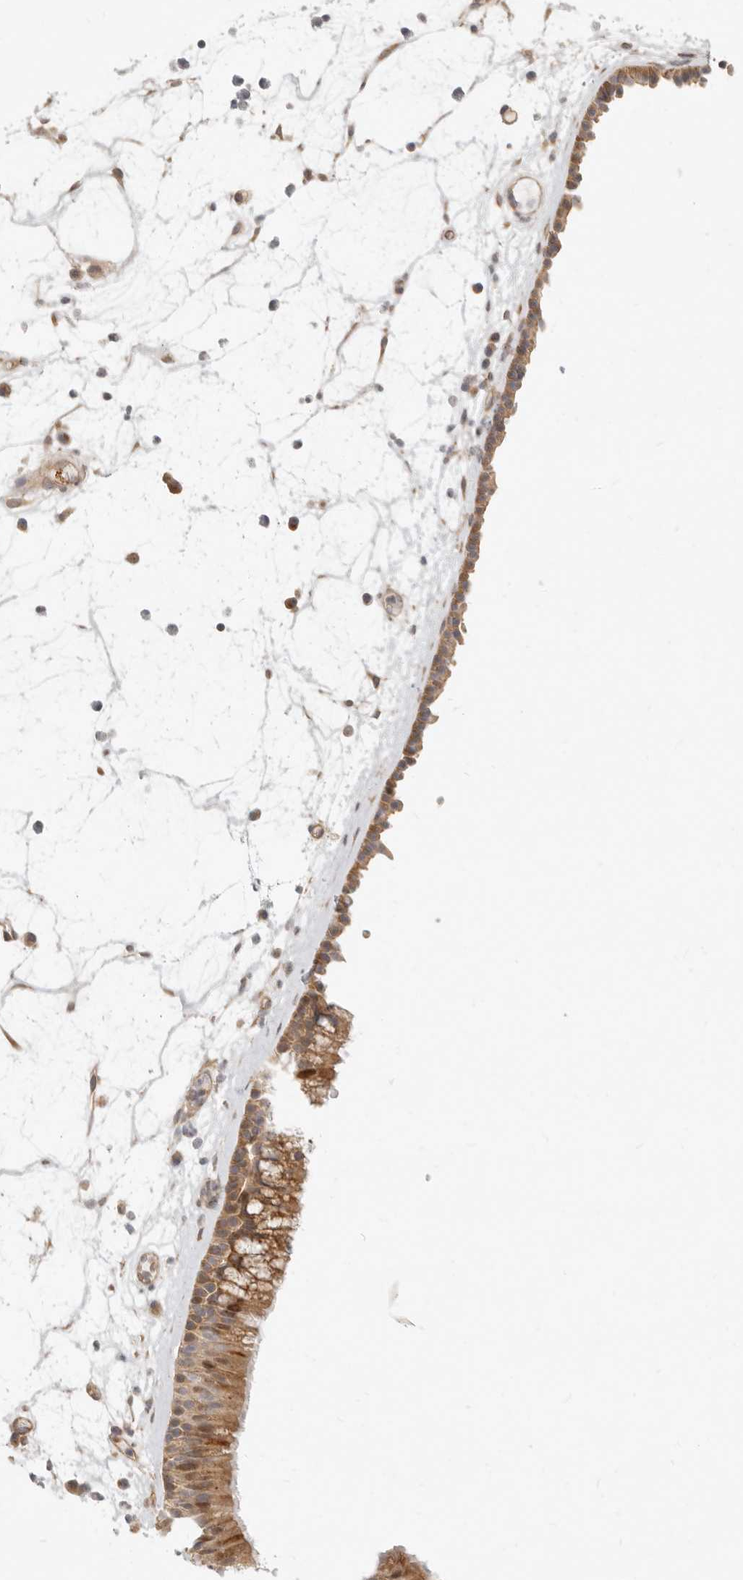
{"staining": {"intensity": "moderate", "quantity": ">75%", "location": "cytoplasmic/membranous,nuclear"}, "tissue": "nasopharynx", "cell_type": "Respiratory epithelial cells", "image_type": "normal", "snomed": [{"axis": "morphology", "description": "Normal tissue, NOS"}, {"axis": "morphology", "description": "Inflammation, NOS"}, {"axis": "morphology", "description": "Malignant melanoma, Metastatic site"}, {"axis": "topography", "description": "Nasopharynx"}], "caption": "A photomicrograph of nasopharynx stained for a protein displays moderate cytoplasmic/membranous,nuclear brown staining in respiratory epithelial cells. The staining is performed using DAB (3,3'-diaminobenzidine) brown chromogen to label protein expression. The nuclei are counter-stained blue using hematoxylin.", "gene": "TUFT1", "patient": {"sex": "male", "age": 70}}